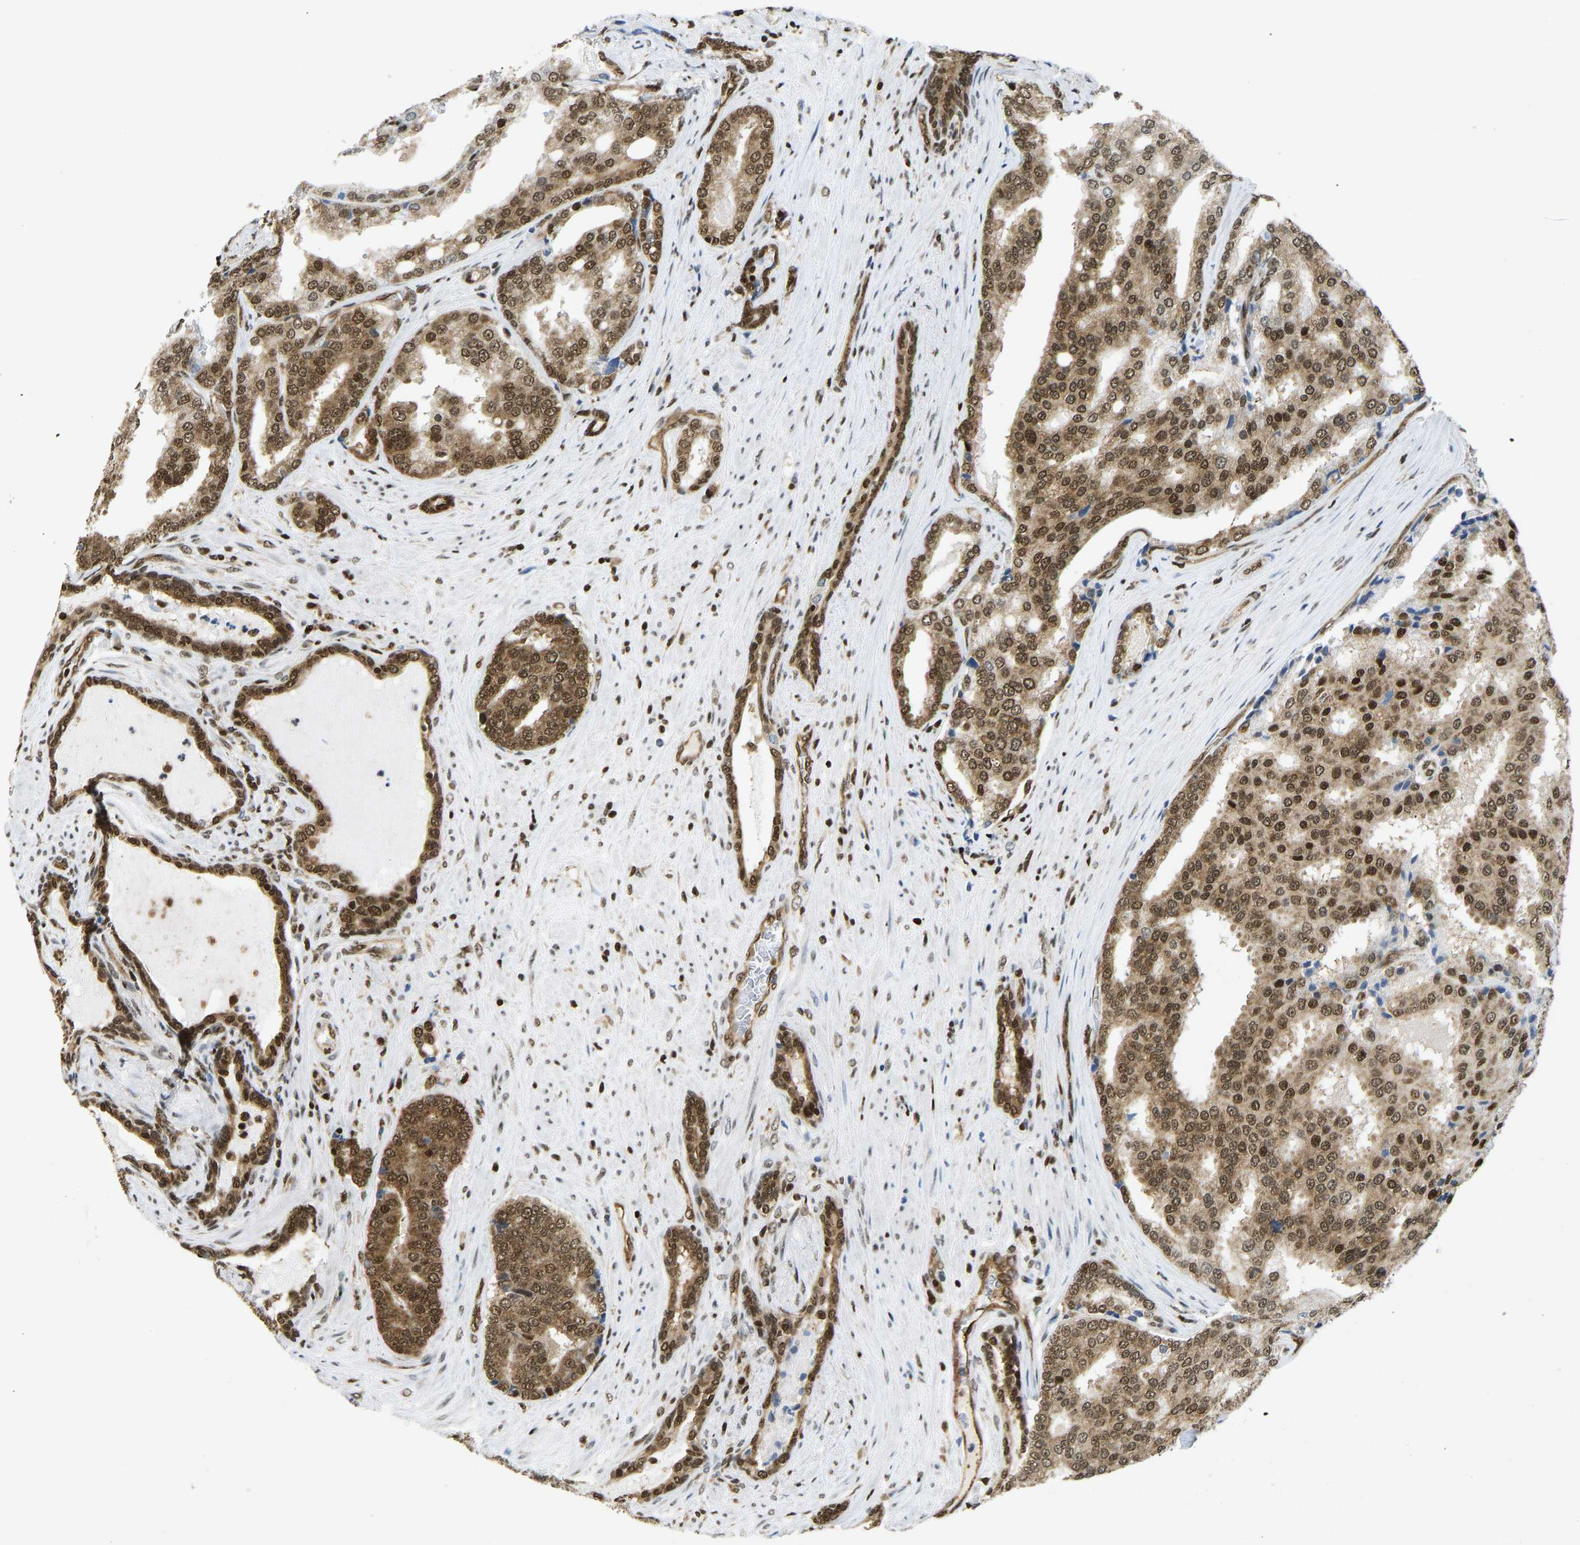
{"staining": {"intensity": "strong", "quantity": ">75%", "location": "cytoplasmic/membranous,nuclear"}, "tissue": "prostate cancer", "cell_type": "Tumor cells", "image_type": "cancer", "snomed": [{"axis": "morphology", "description": "Adenocarcinoma, High grade"}, {"axis": "topography", "description": "Prostate"}], "caption": "Immunohistochemical staining of prostate cancer demonstrates high levels of strong cytoplasmic/membranous and nuclear protein staining in approximately >75% of tumor cells.", "gene": "ZSCAN20", "patient": {"sex": "male", "age": 50}}